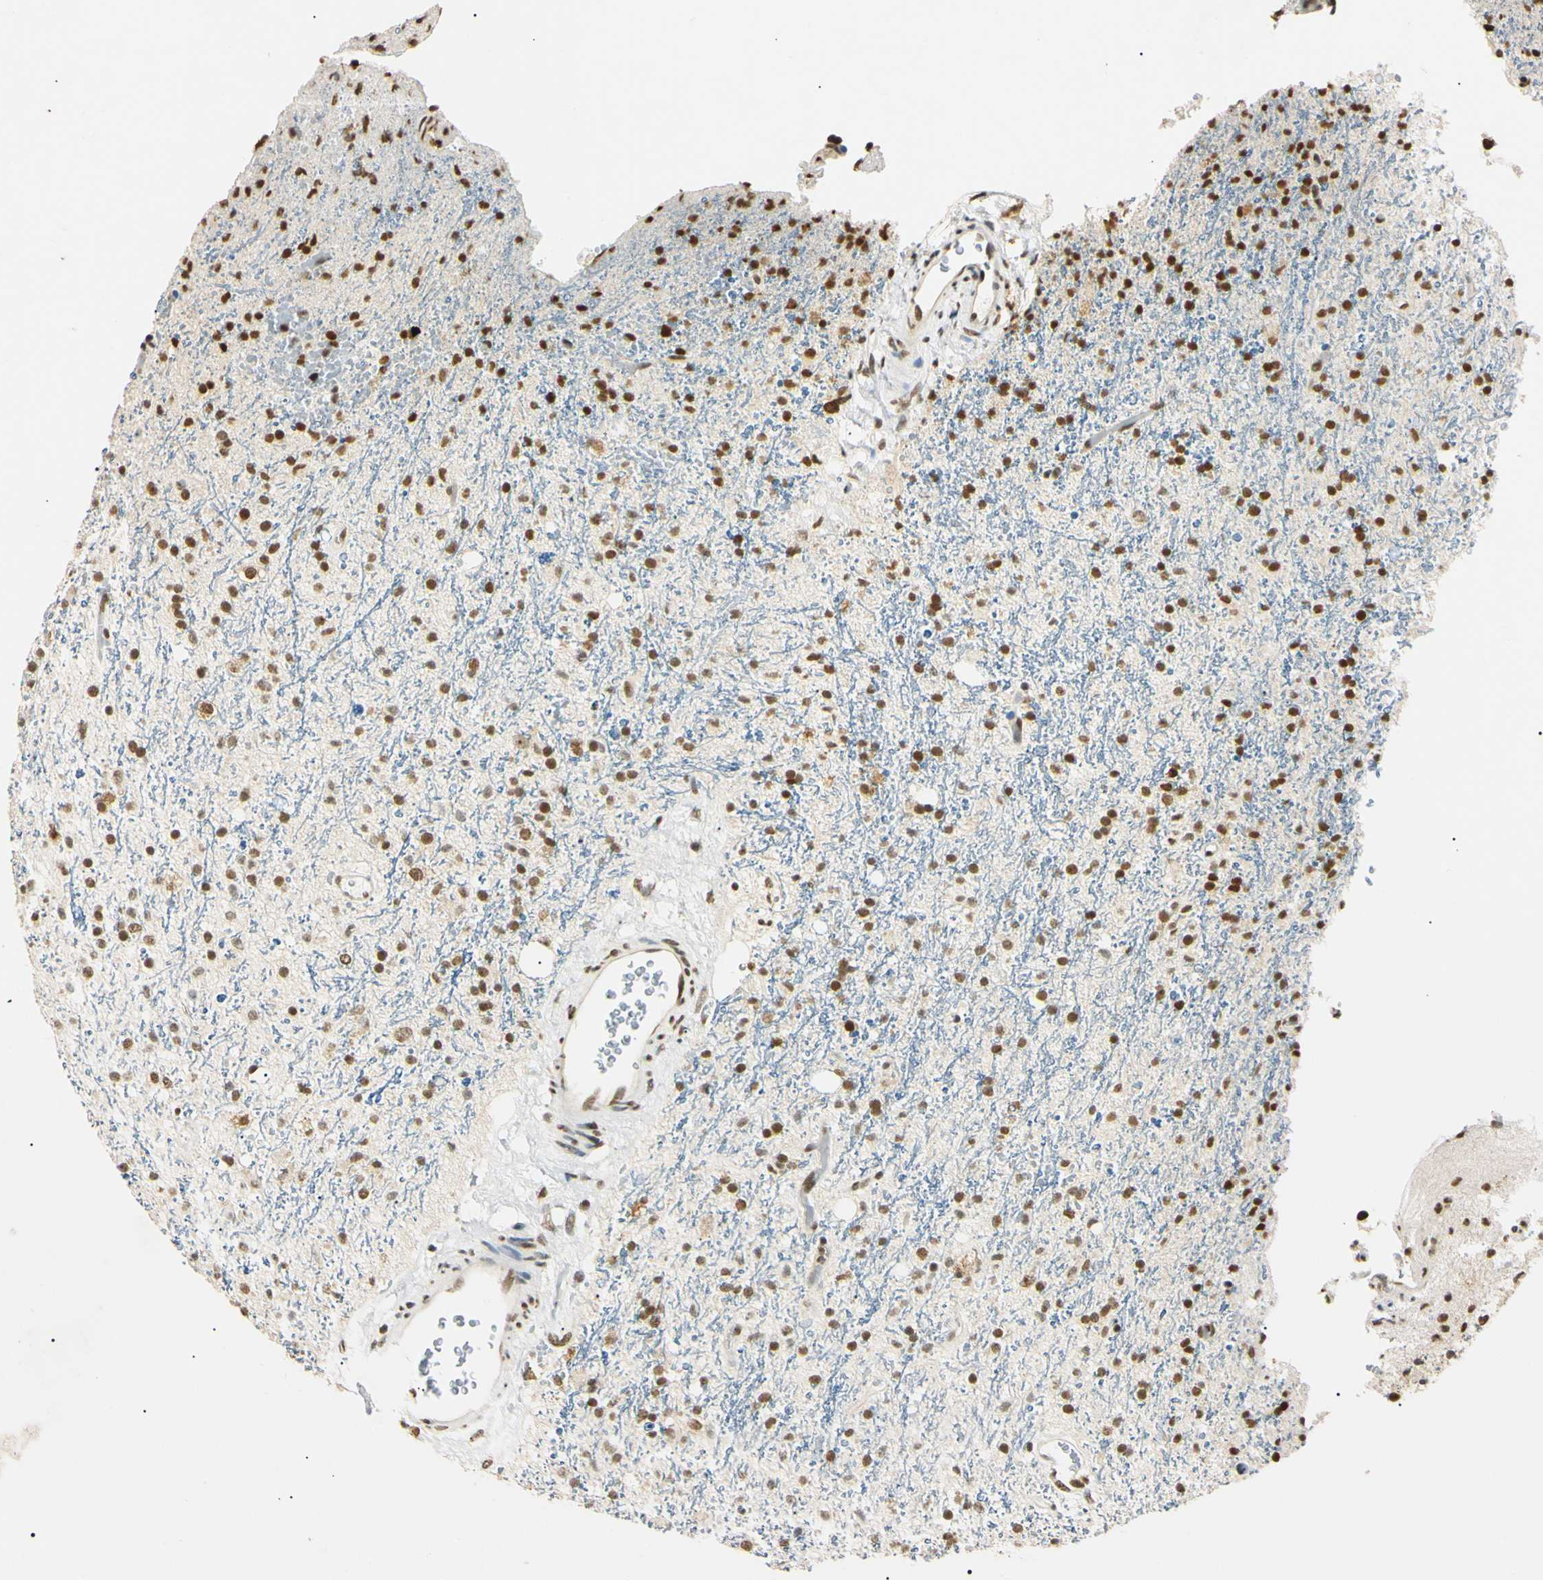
{"staining": {"intensity": "strong", "quantity": ">75%", "location": "nuclear"}, "tissue": "glioma", "cell_type": "Tumor cells", "image_type": "cancer", "snomed": [{"axis": "morphology", "description": "Glioma, malignant, High grade"}, {"axis": "topography", "description": "Brain"}], "caption": "IHC of human glioma displays high levels of strong nuclear expression in approximately >75% of tumor cells.", "gene": "SMARCA5", "patient": {"sex": "male", "age": 47}}